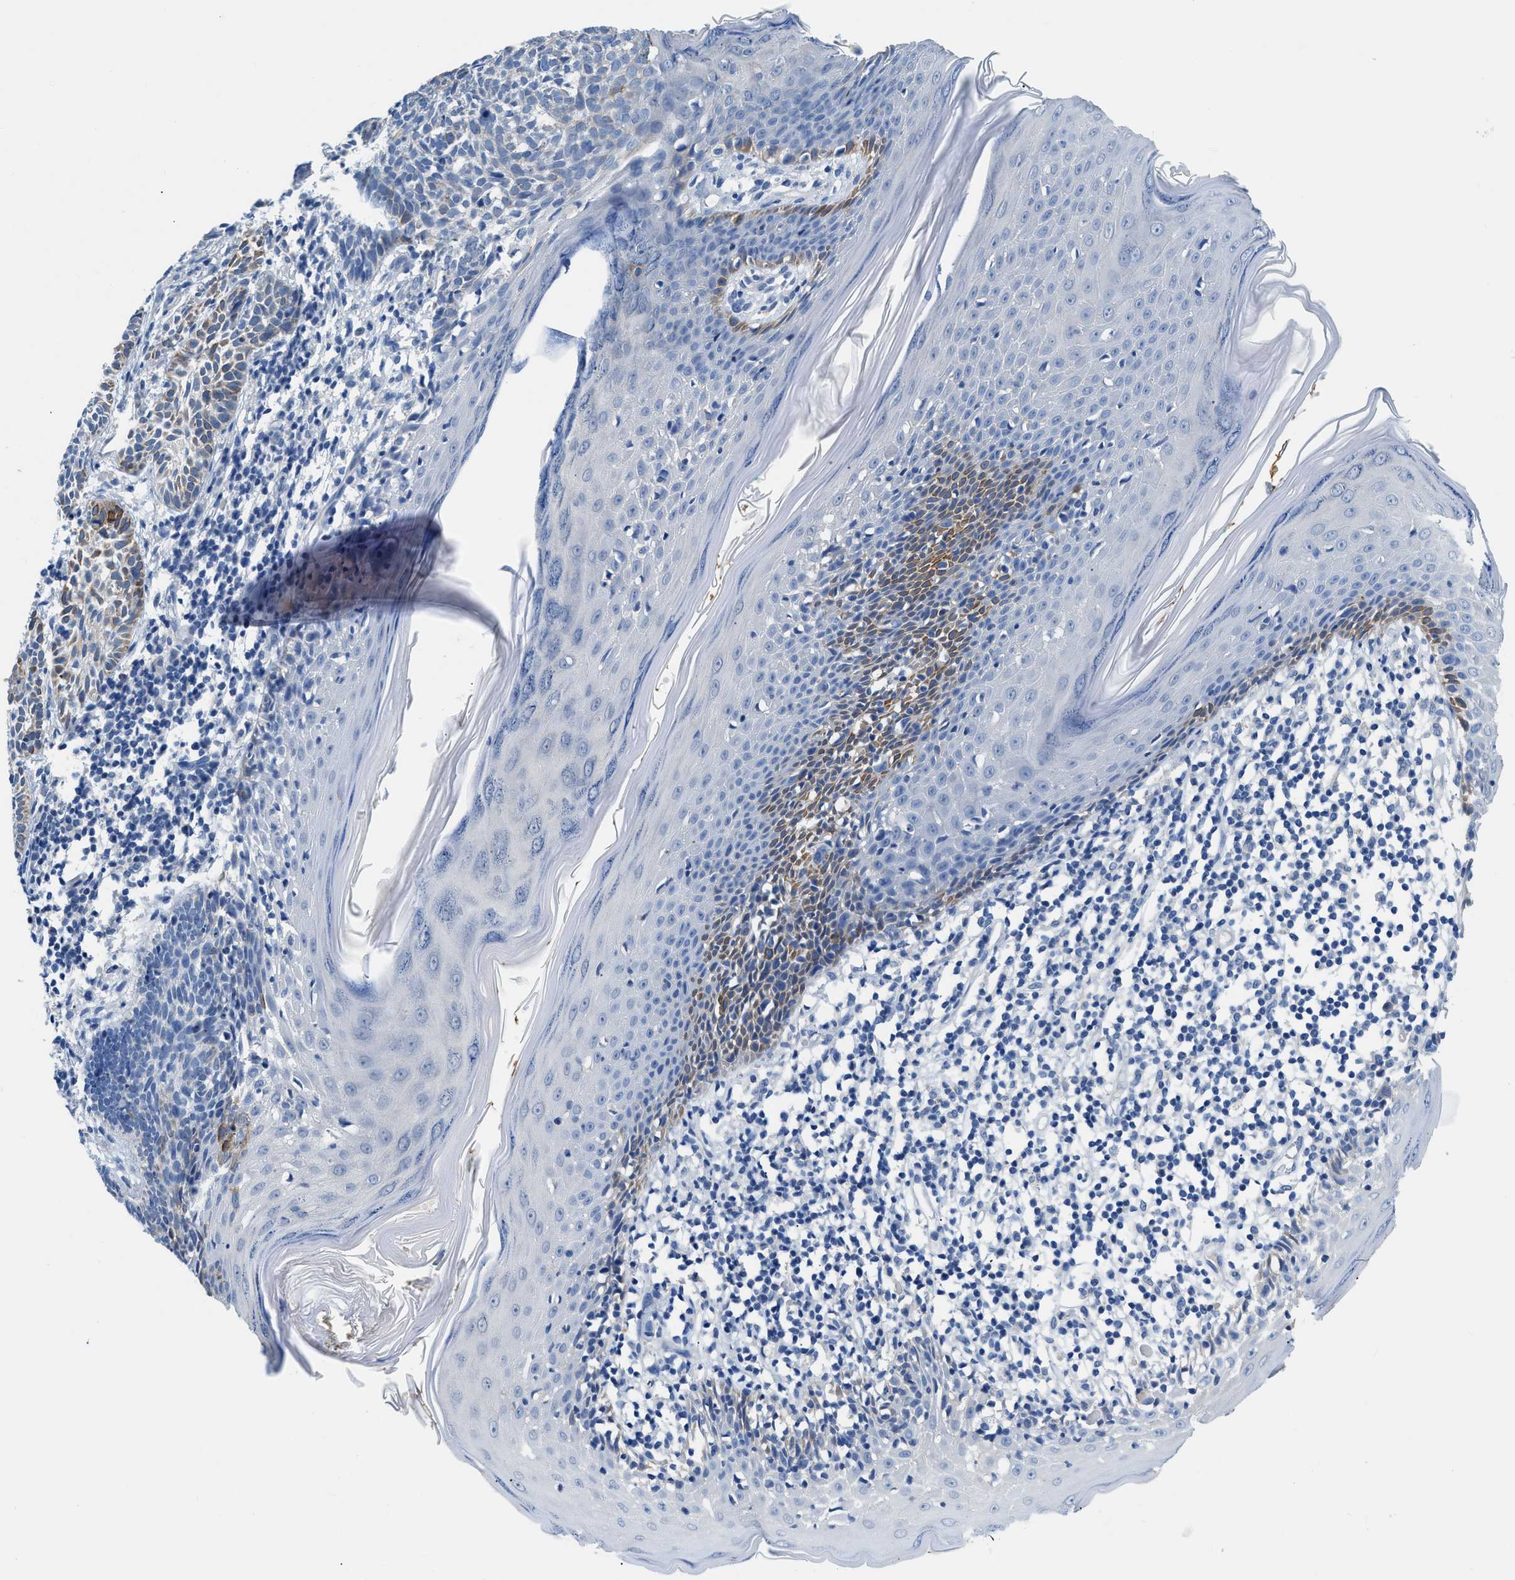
{"staining": {"intensity": "moderate", "quantity": "<25%", "location": "cytoplasmic/membranous"}, "tissue": "skin cancer", "cell_type": "Tumor cells", "image_type": "cancer", "snomed": [{"axis": "morphology", "description": "Basal cell carcinoma"}, {"axis": "topography", "description": "Skin"}], "caption": "A low amount of moderate cytoplasmic/membranous staining is present in about <25% of tumor cells in skin cancer (basal cell carcinoma) tissue.", "gene": "SLC10A6", "patient": {"sex": "male", "age": 60}}